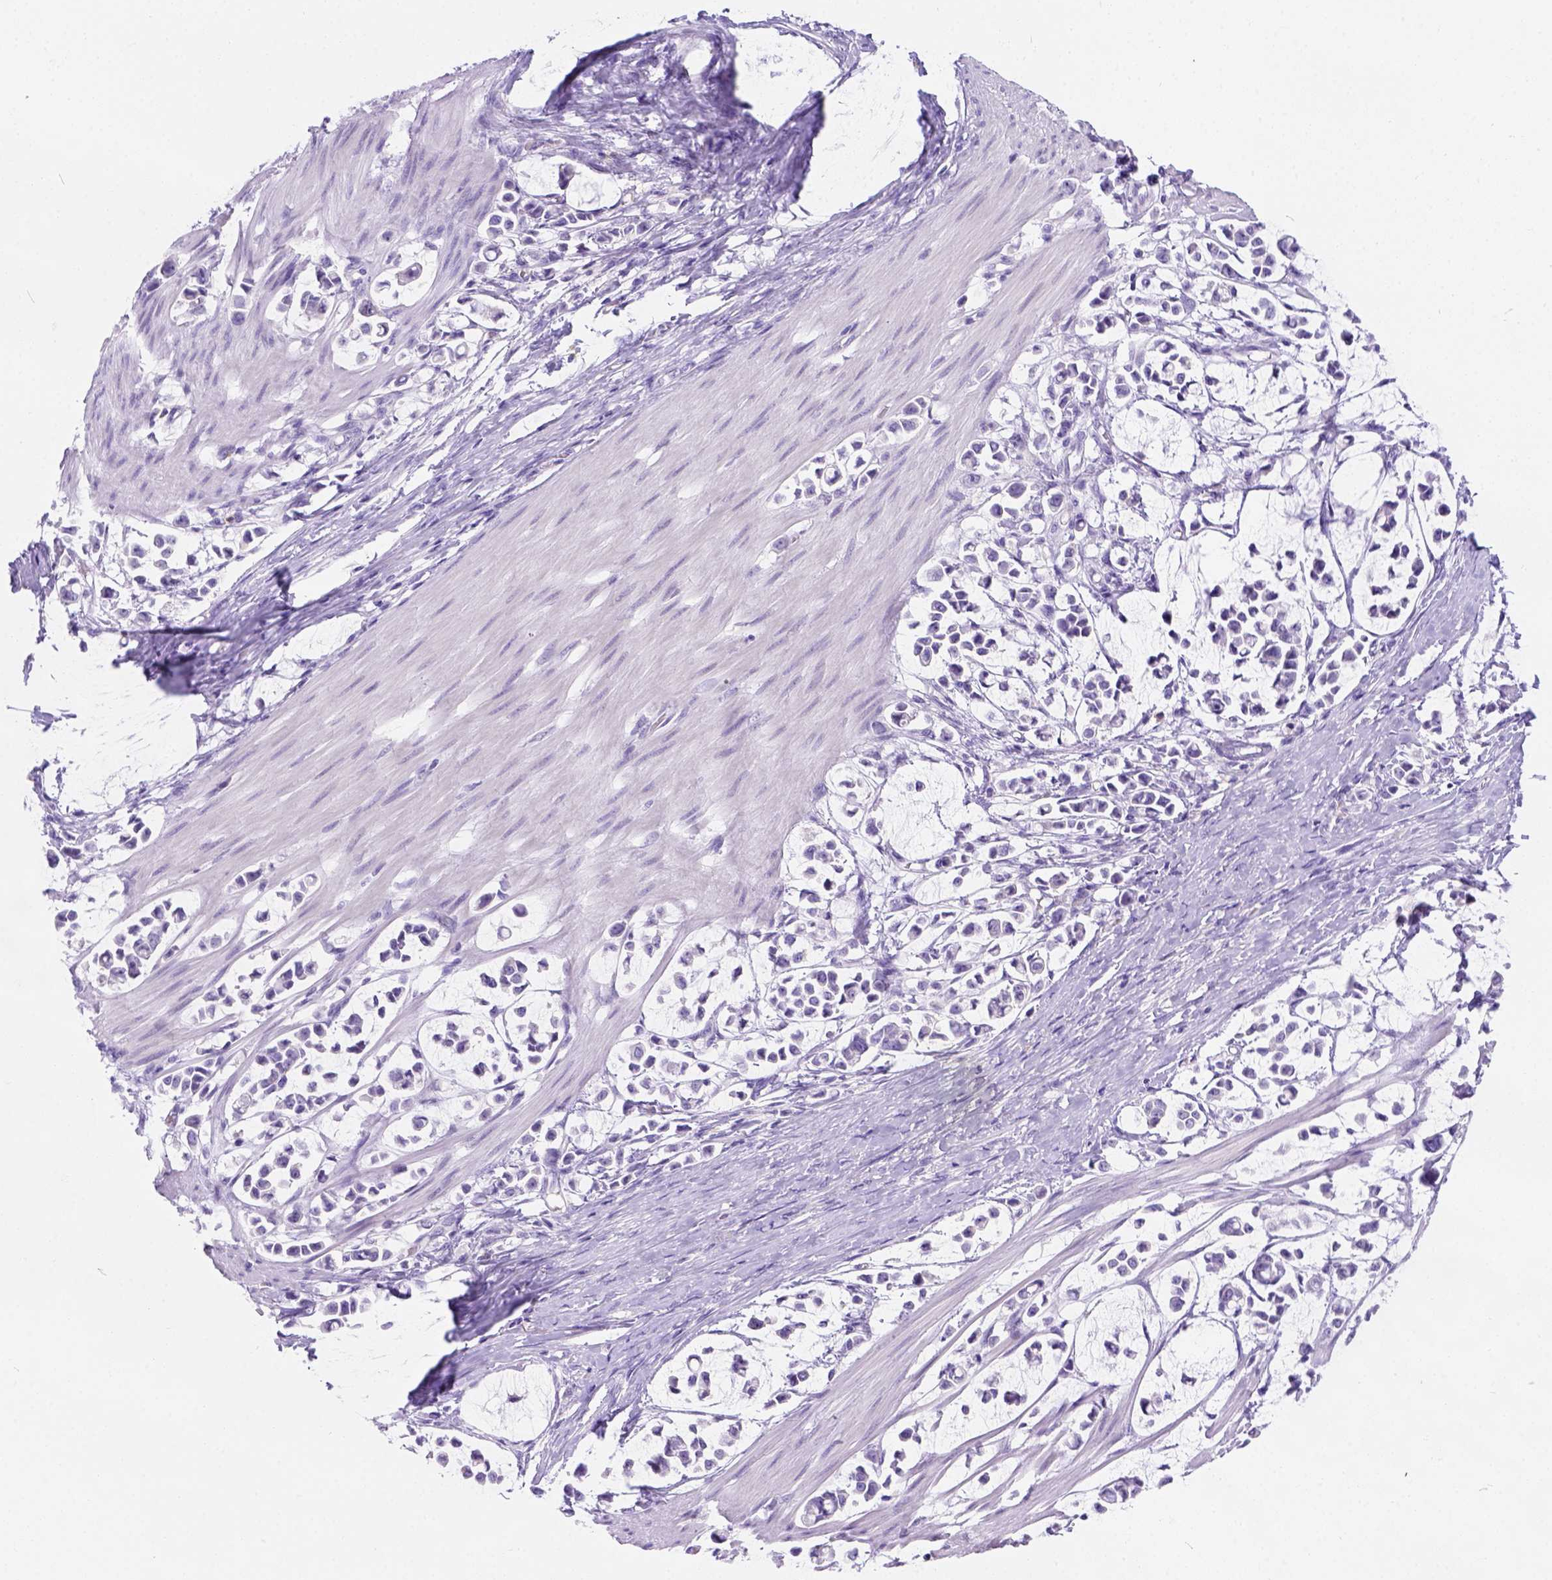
{"staining": {"intensity": "negative", "quantity": "none", "location": "none"}, "tissue": "stomach cancer", "cell_type": "Tumor cells", "image_type": "cancer", "snomed": [{"axis": "morphology", "description": "Adenocarcinoma, NOS"}, {"axis": "topography", "description": "Stomach"}], "caption": "Photomicrograph shows no significant protein staining in tumor cells of stomach cancer.", "gene": "PHF7", "patient": {"sex": "male", "age": 82}}